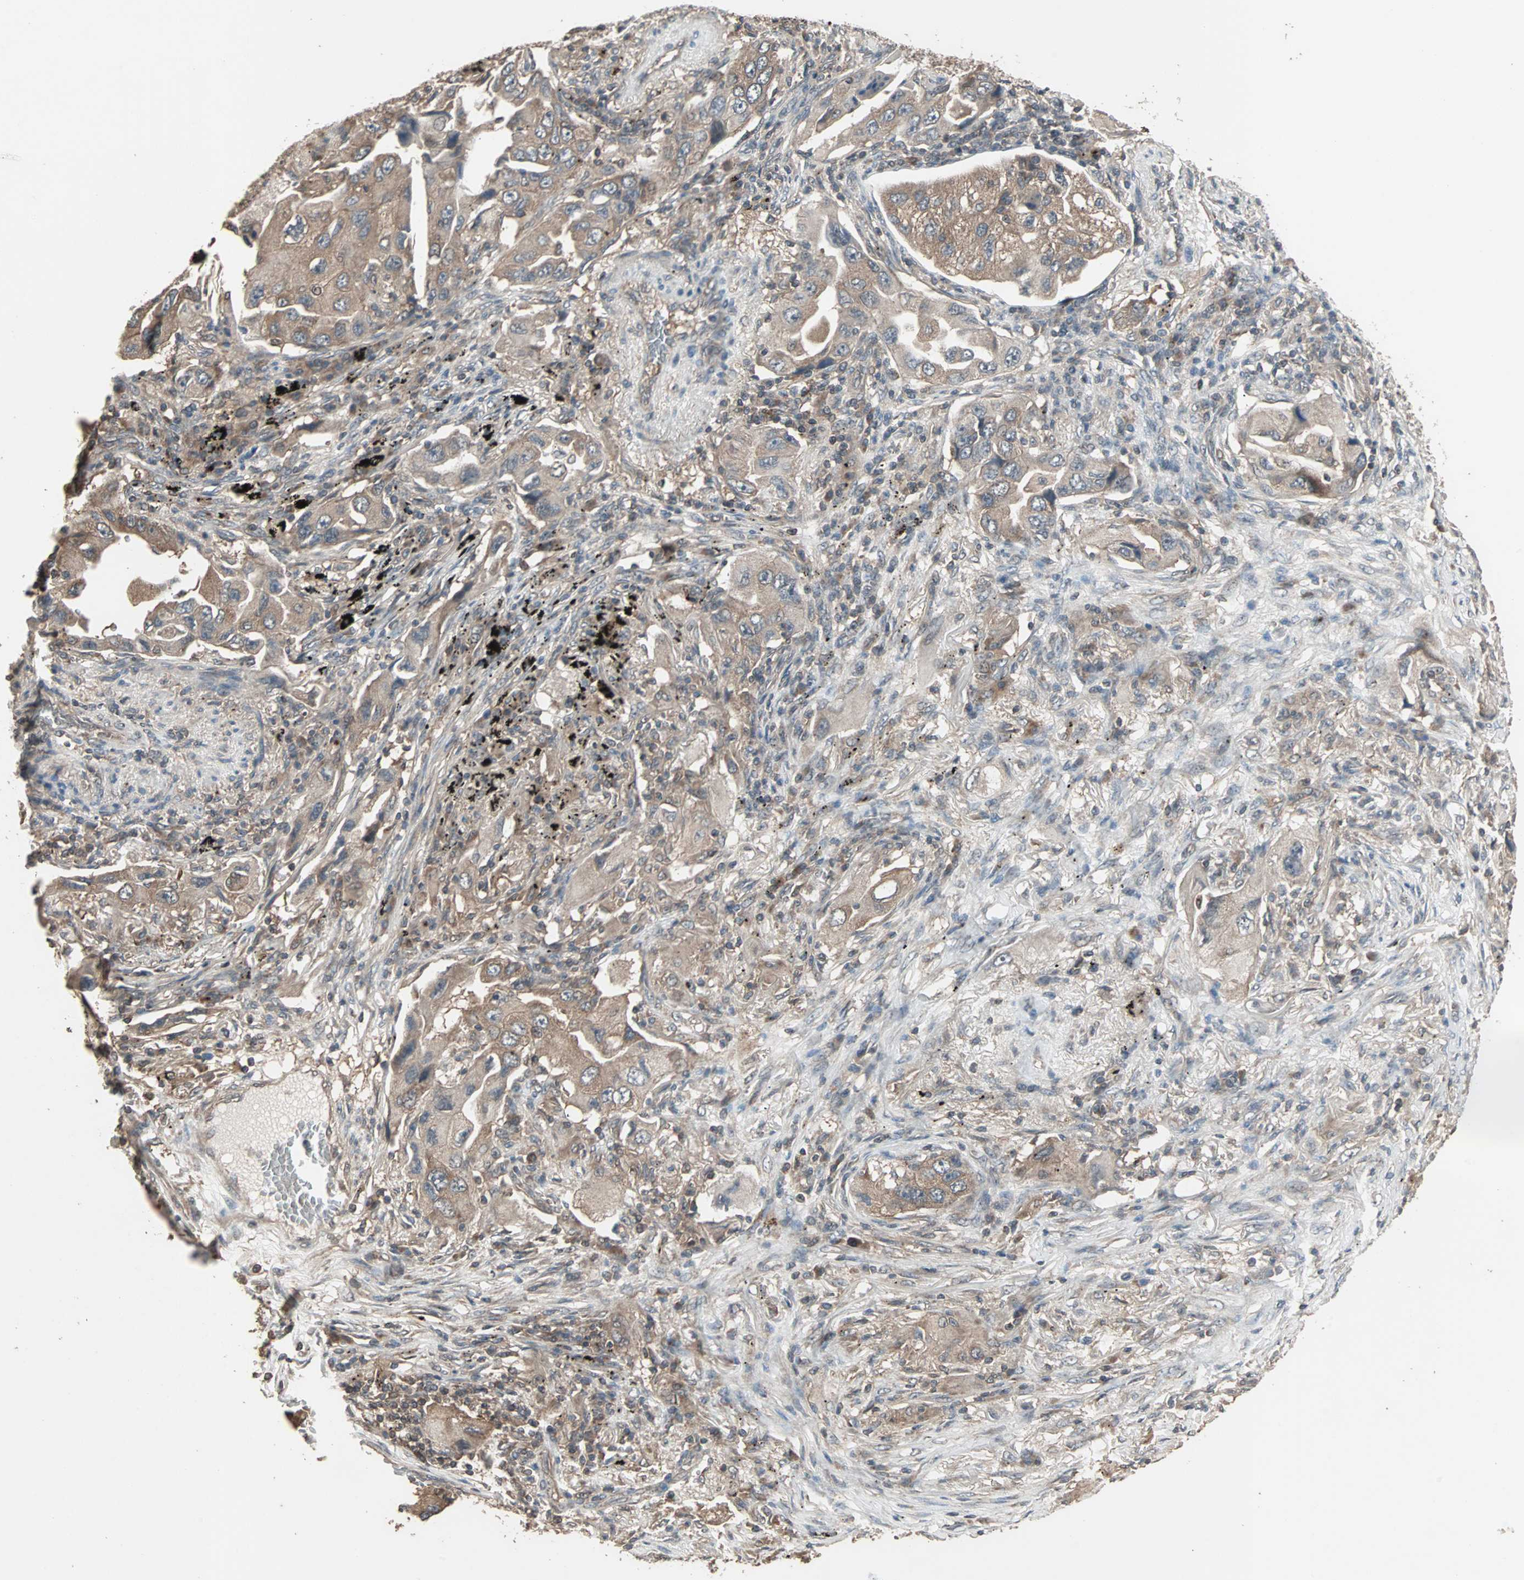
{"staining": {"intensity": "moderate", "quantity": ">75%", "location": "cytoplasmic/membranous"}, "tissue": "lung cancer", "cell_type": "Tumor cells", "image_type": "cancer", "snomed": [{"axis": "morphology", "description": "Adenocarcinoma, NOS"}, {"axis": "topography", "description": "Lung"}], "caption": "About >75% of tumor cells in human lung cancer reveal moderate cytoplasmic/membranous protein expression as visualized by brown immunohistochemical staining.", "gene": "UBAC1", "patient": {"sex": "female", "age": 65}}